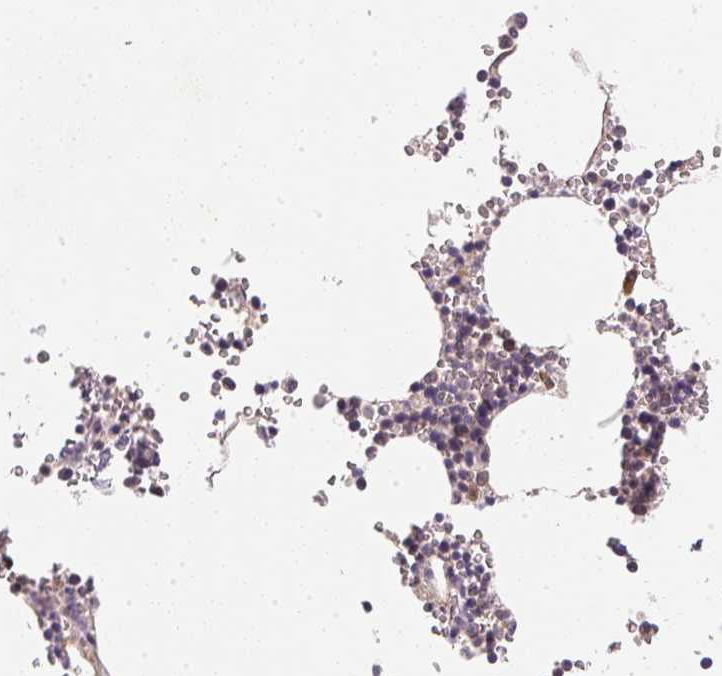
{"staining": {"intensity": "moderate", "quantity": "<25%", "location": "cytoplasmic/membranous"}, "tissue": "bone marrow", "cell_type": "Hematopoietic cells", "image_type": "normal", "snomed": [{"axis": "morphology", "description": "Normal tissue, NOS"}, {"axis": "topography", "description": "Bone marrow"}], "caption": "An immunohistochemistry micrograph of benign tissue is shown. Protein staining in brown shows moderate cytoplasmic/membranous positivity in bone marrow within hematopoietic cells.", "gene": "EI24", "patient": {"sex": "male", "age": 54}}